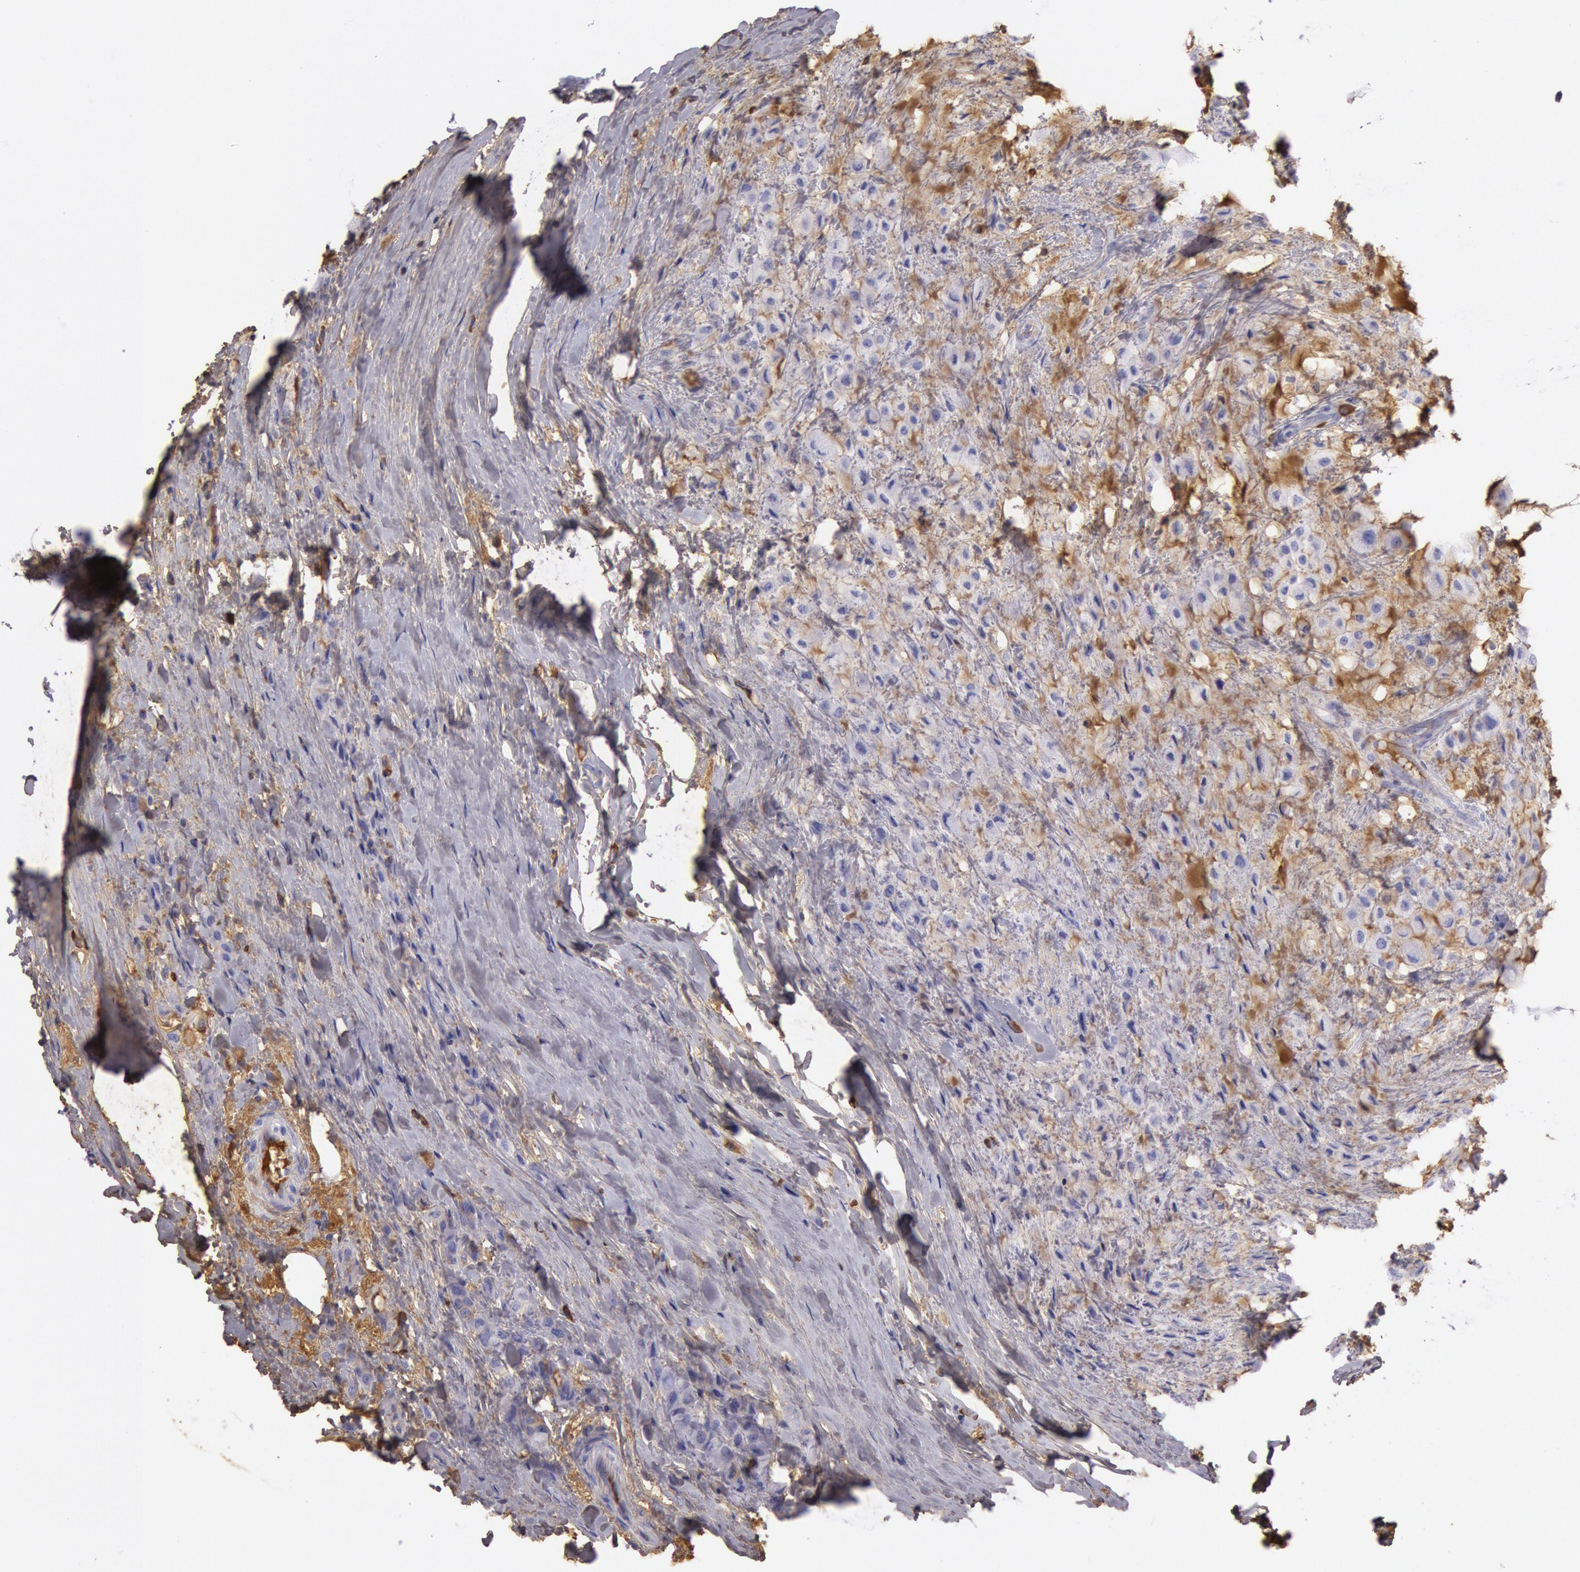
{"staining": {"intensity": "moderate", "quantity": "25%-75%", "location": "cytoplasmic/membranous"}, "tissue": "breast cancer", "cell_type": "Tumor cells", "image_type": "cancer", "snomed": [{"axis": "morphology", "description": "Lobular carcinoma"}, {"axis": "topography", "description": "Breast"}], "caption": "Human breast cancer (lobular carcinoma) stained with a protein marker reveals moderate staining in tumor cells.", "gene": "IGHG1", "patient": {"sex": "female", "age": 85}}